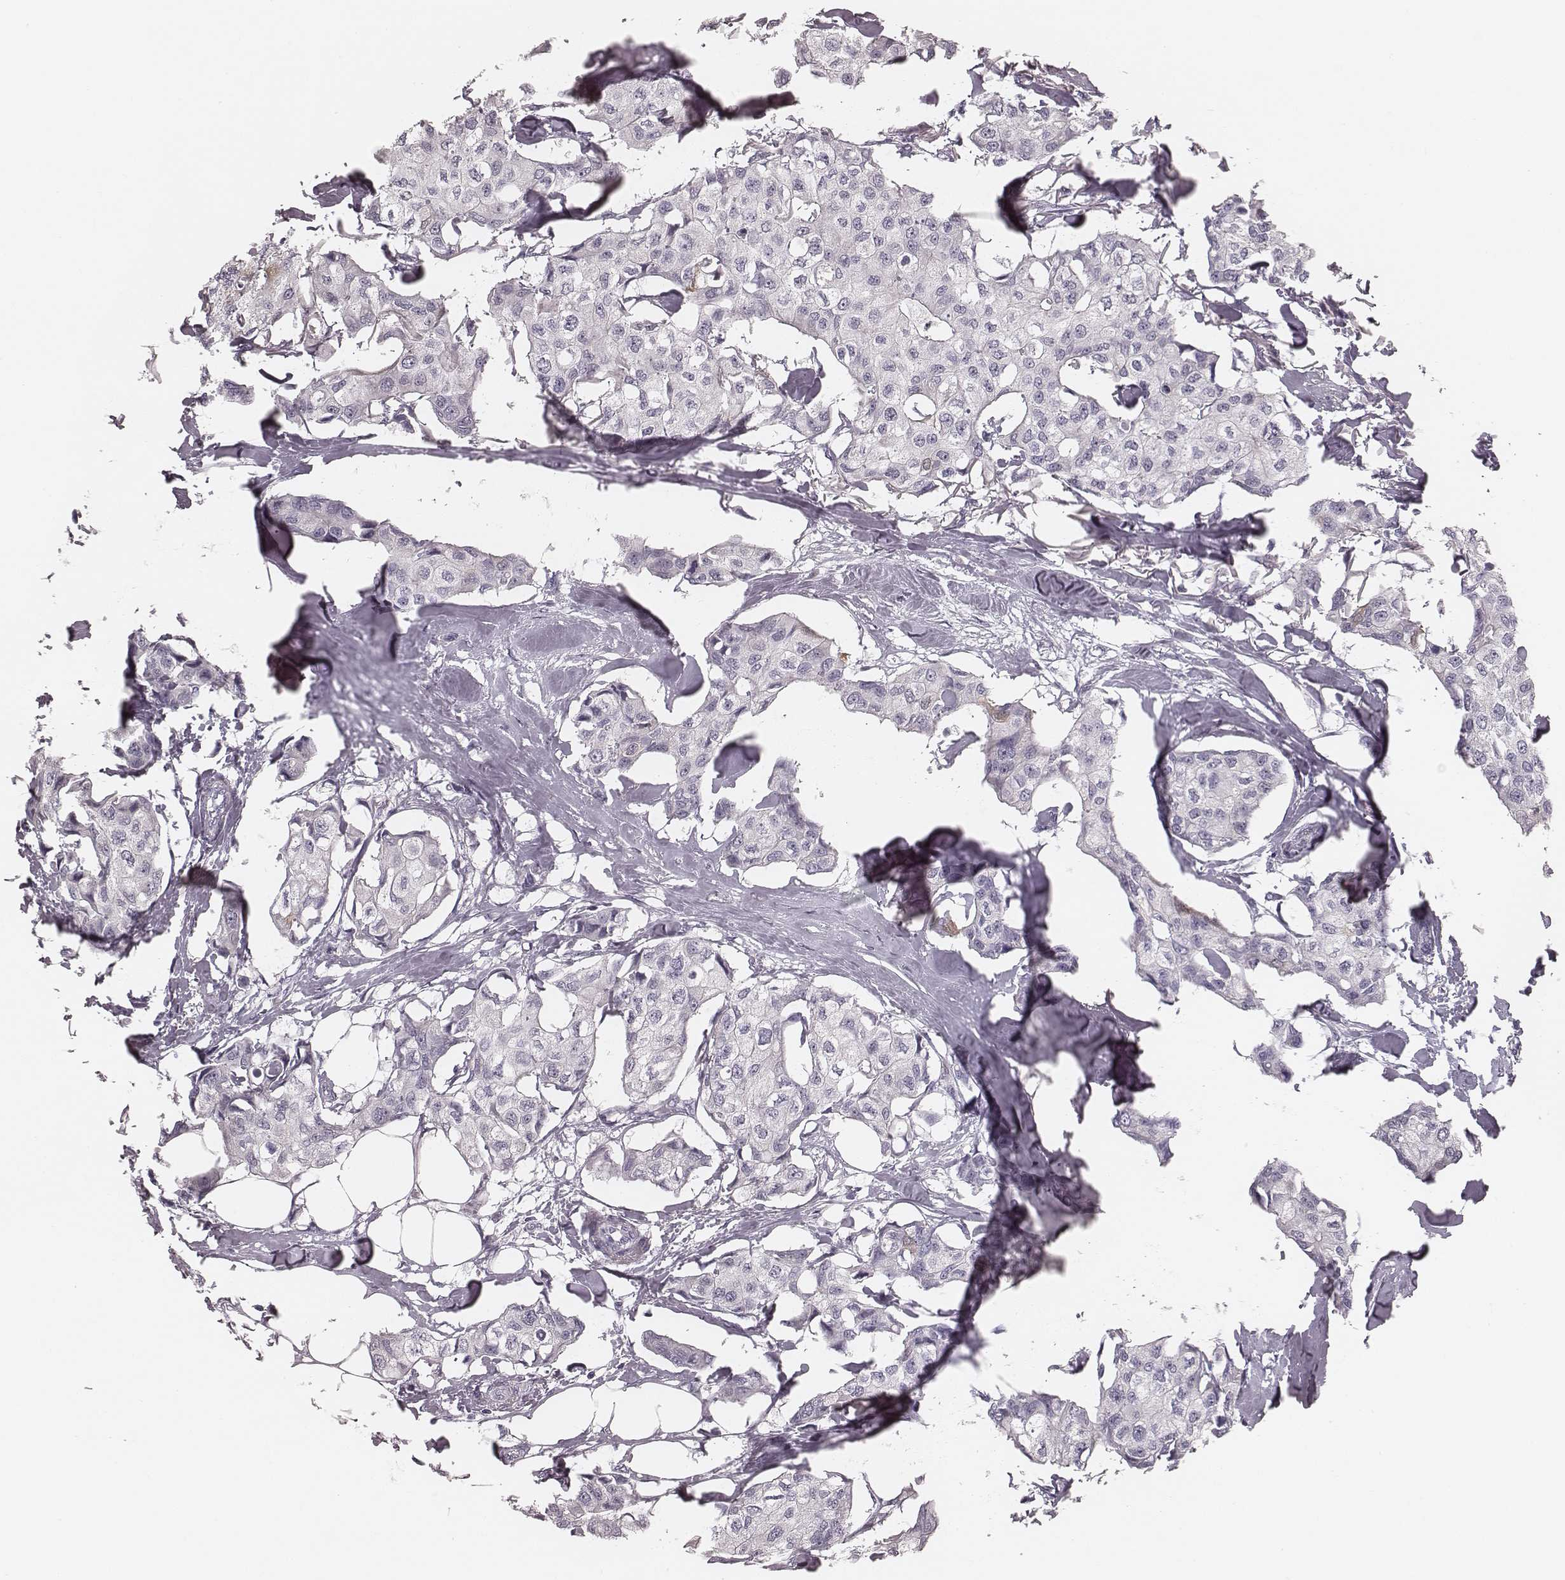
{"staining": {"intensity": "negative", "quantity": "none", "location": "none"}, "tissue": "breast cancer", "cell_type": "Tumor cells", "image_type": "cancer", "snomed": [{"axis": "morphology", "description": "Duct carcinoma"}, {"axis": "topography", "description": "Breast"}], "caption": "Immunohistochemistry (IHC) image of breast cancer stained for a protein (brown), which reveals no staining in tumor cells. (DAB immunohistochemistry, high magnification).", "gene": "SPA17", "patient": {"sex": "female", "age": 80}}